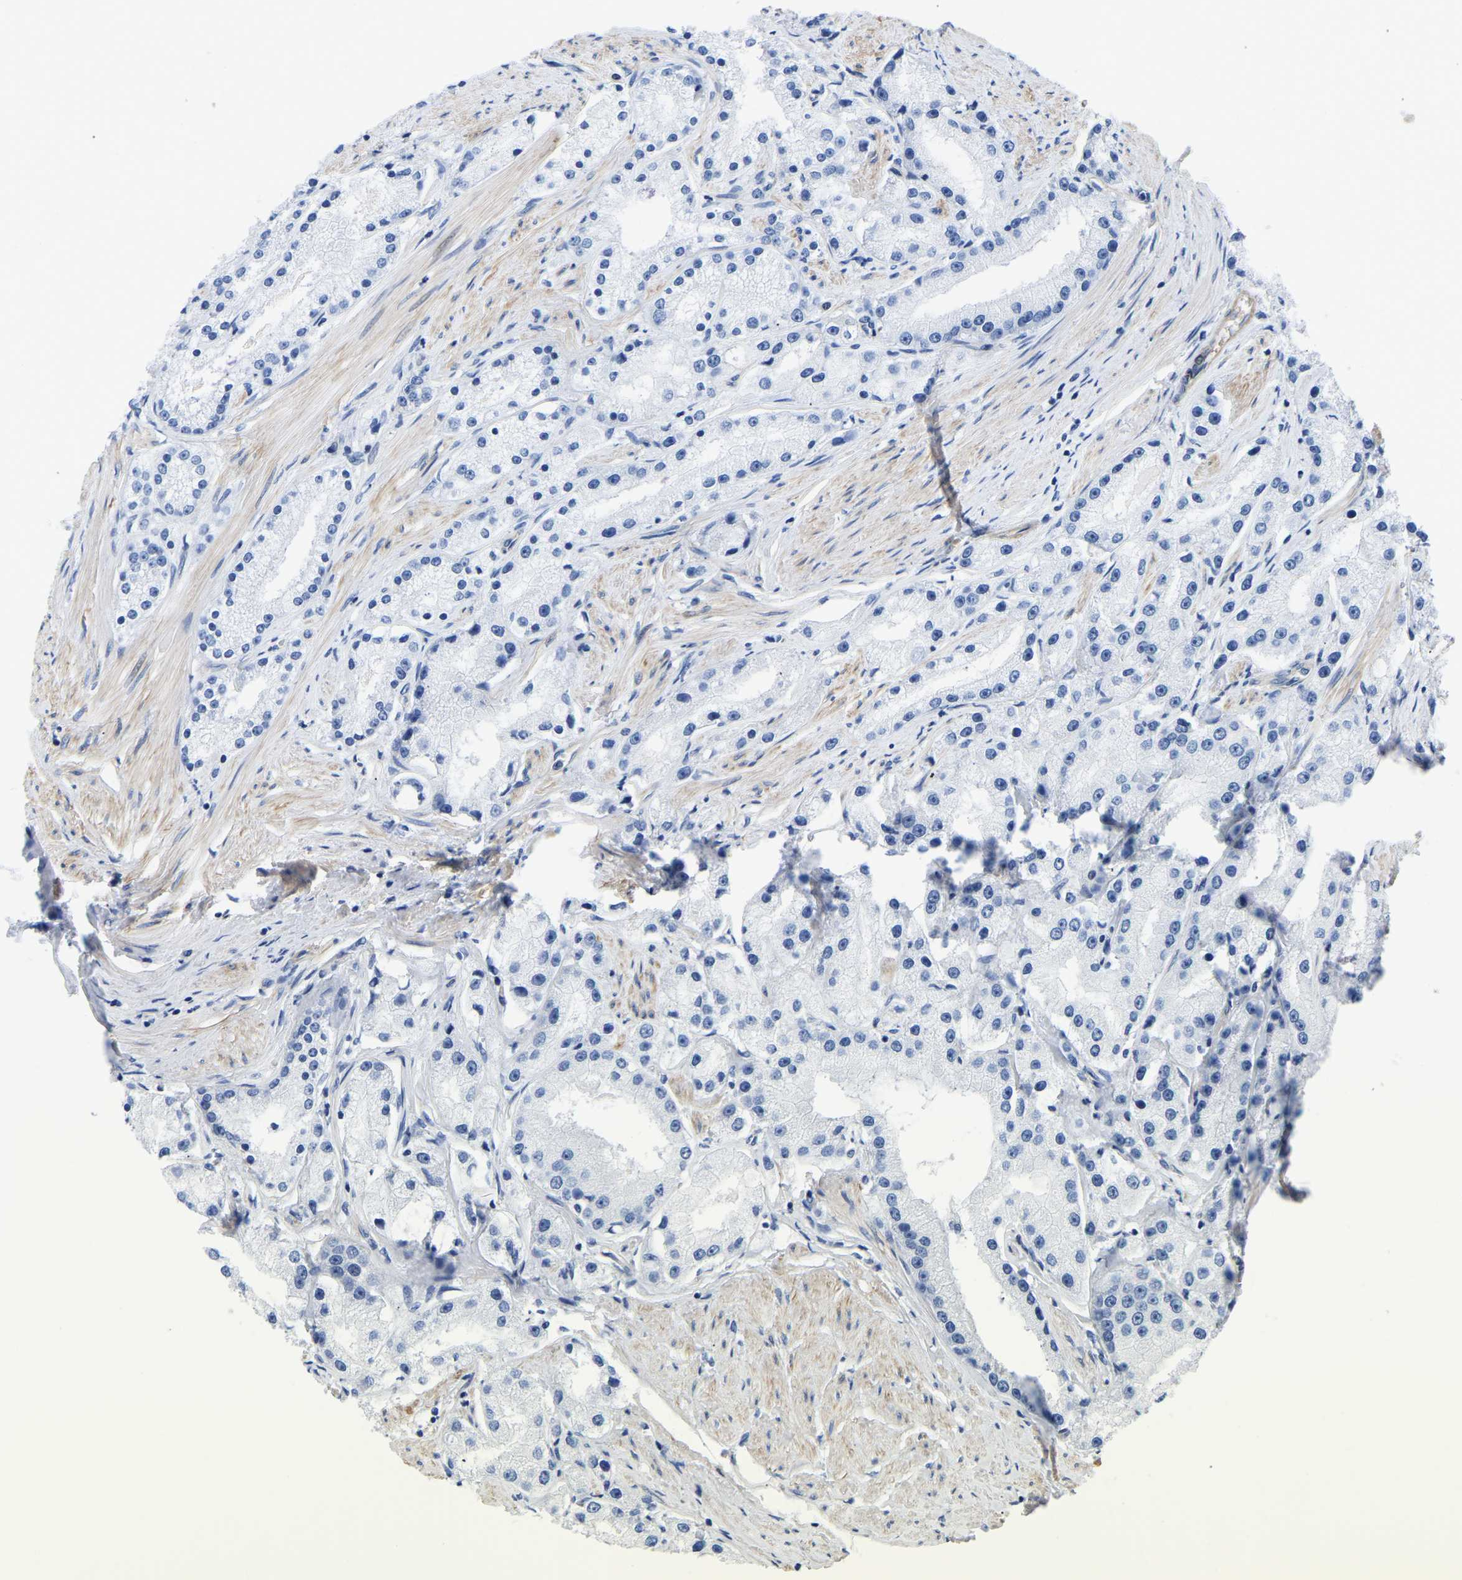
{"staining": {"intensity": "negative", "quantity": "none", "location": "none"}, "tissue": "prostate cancer", "cell_type": "Tumor cells", "image_type": "cancer", "snomed": [{"axis": "morphology", "description": "Adenocarcinoma, Low grade"}, {"axis": "topography", "description": "Prostate"}], "caption": "Immunohistochemistry photomicrograph of human prostate low-grade adenocarcinoma stained for a protein (brown), which exhibits no expression in tumor cells.", "gene": "UPK3A", "patient": {"sex": "male", "age": 63}}